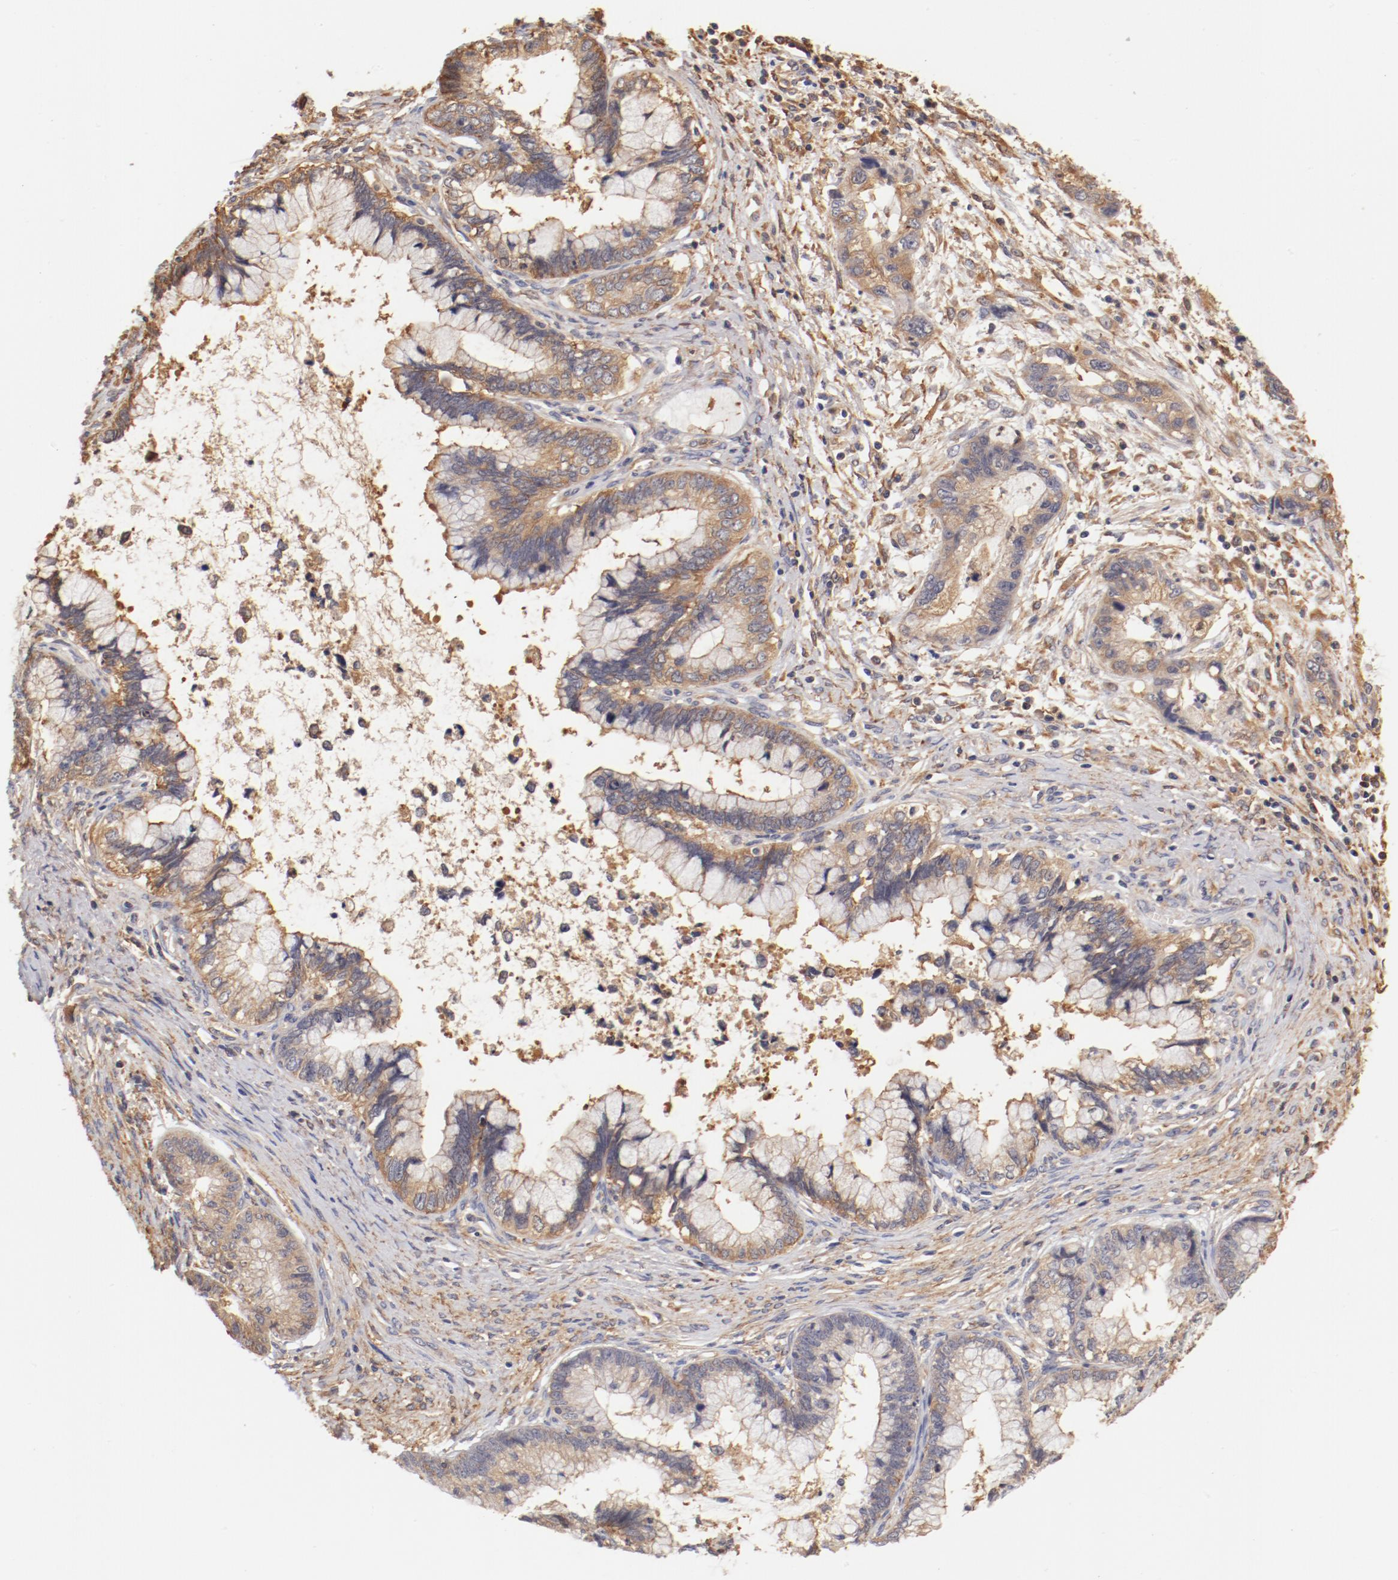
{"staining": {"intensity": "moderate", "quantity": "25%-75%", "location": "cytoplasmic/membranous"}, "tissue": "cervical cancer", "cell_type": "Tumor cells", "image_type": "cancer", "snomed": [{"axis": "morphology", "description": "Adenocarcinoma, NOS"}, {"axis": "topography", "description": "Cervix"}], "caption": "The micrograph exhibits a brown stain indicating the presence of a protein in the cytoplasmic/membranous of tumor cells in adenocarcinoma (cervical).", "gene": "FCMR", "patient": {"sex": "female", "age": 44}}